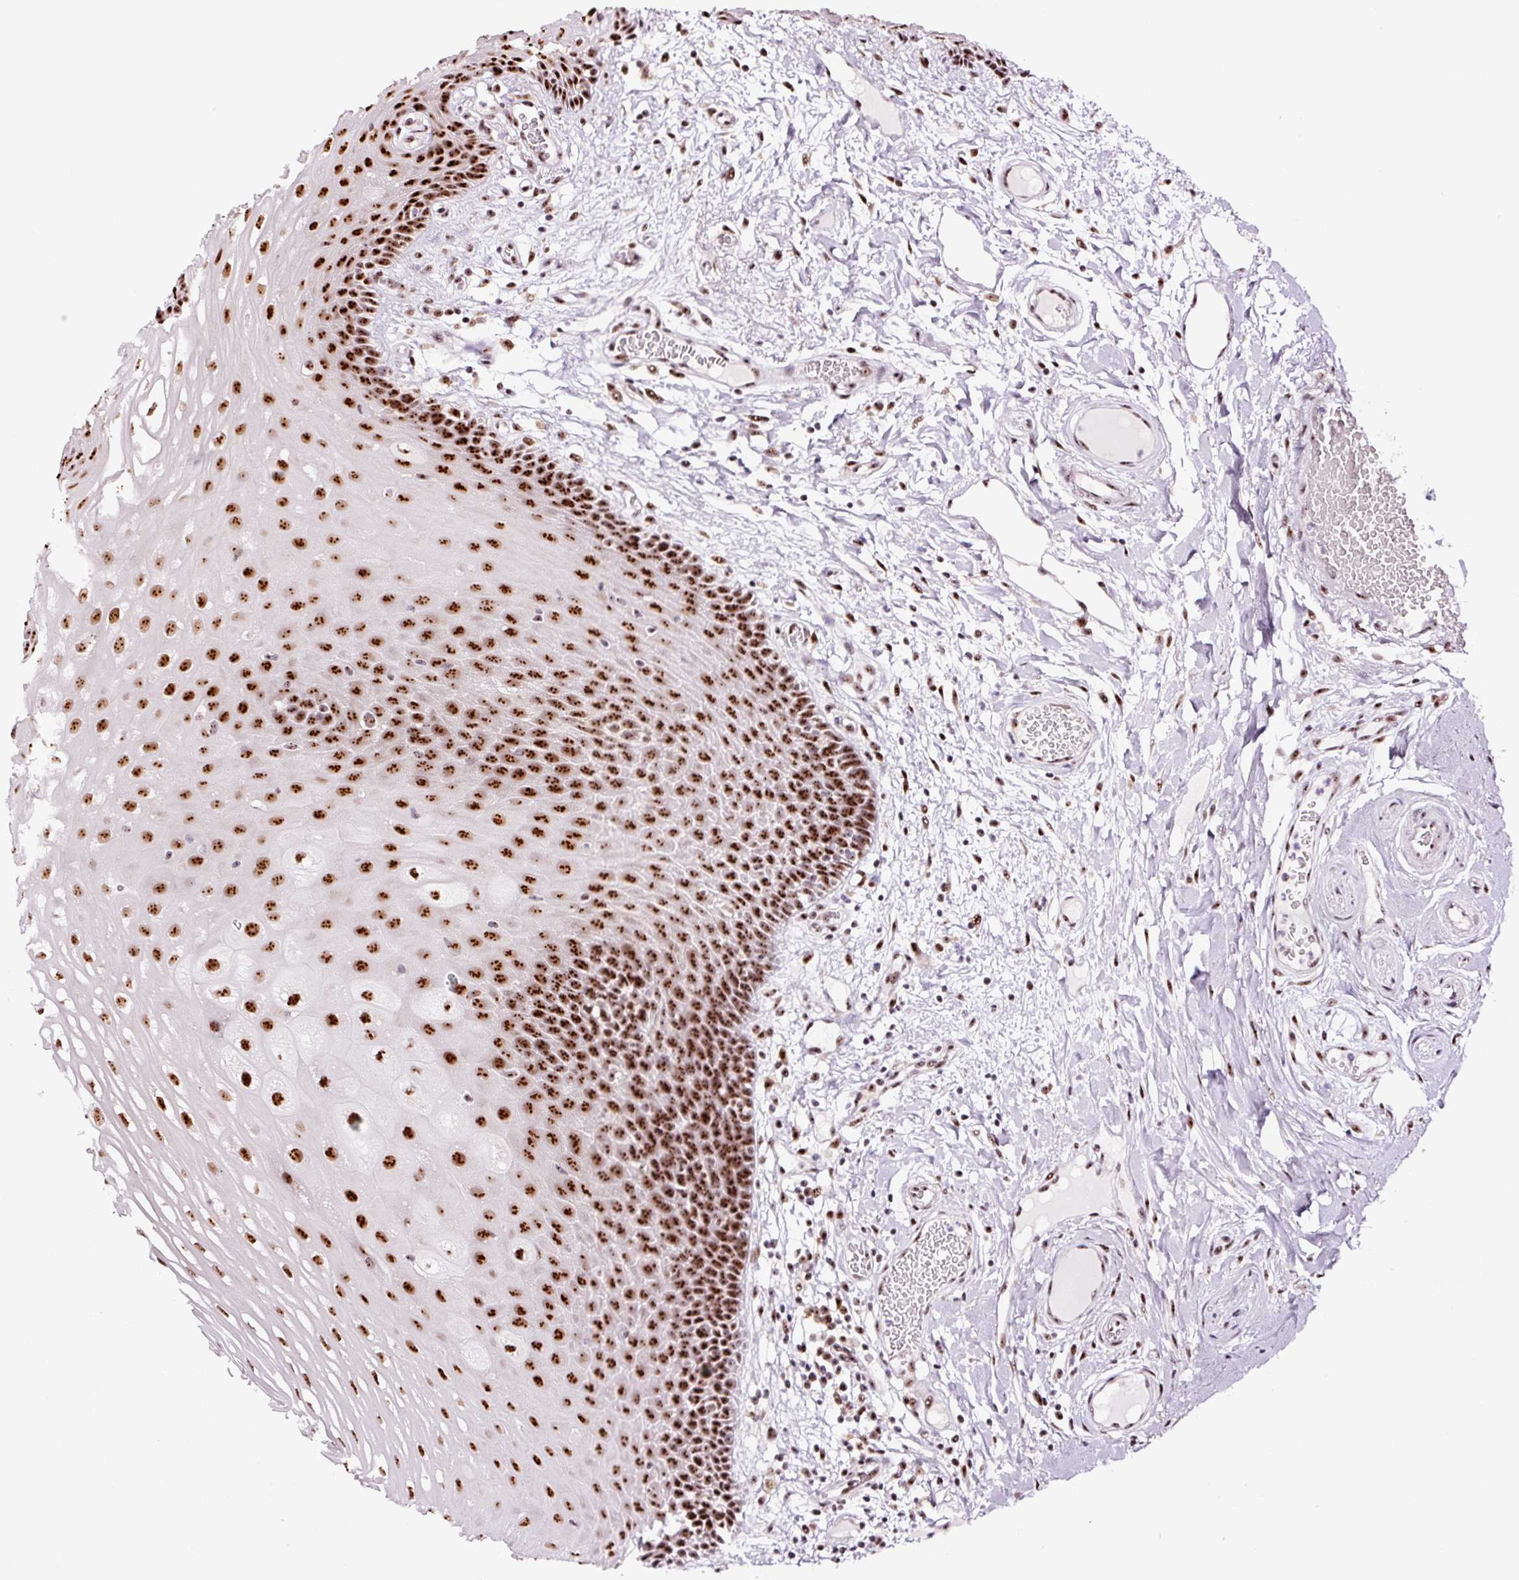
{"staining": {"intensity": "strong", "quantity": ">75%", "location": "cytoplasmic/membranous,nuclear"}, "tissue": "oral mucosa", "cell_type": "Squamous epithelial cells", "image_type": "normal", "snomed": [{"axis": "morphology", "description": "Normal tissue, NOS"}, {"axis": "topography", "description": "Oral tissue"}, {"axis": "topography", "description": "Tounge, NOS"}], "caption": "An image of human oral mucosa stained for a protein reveals strong cytoplasmic/membranous,nuclear brown staining in squamous epithelial cells.", "gene": "GNL3", "patient": {"sex": "female", "age": 60}}